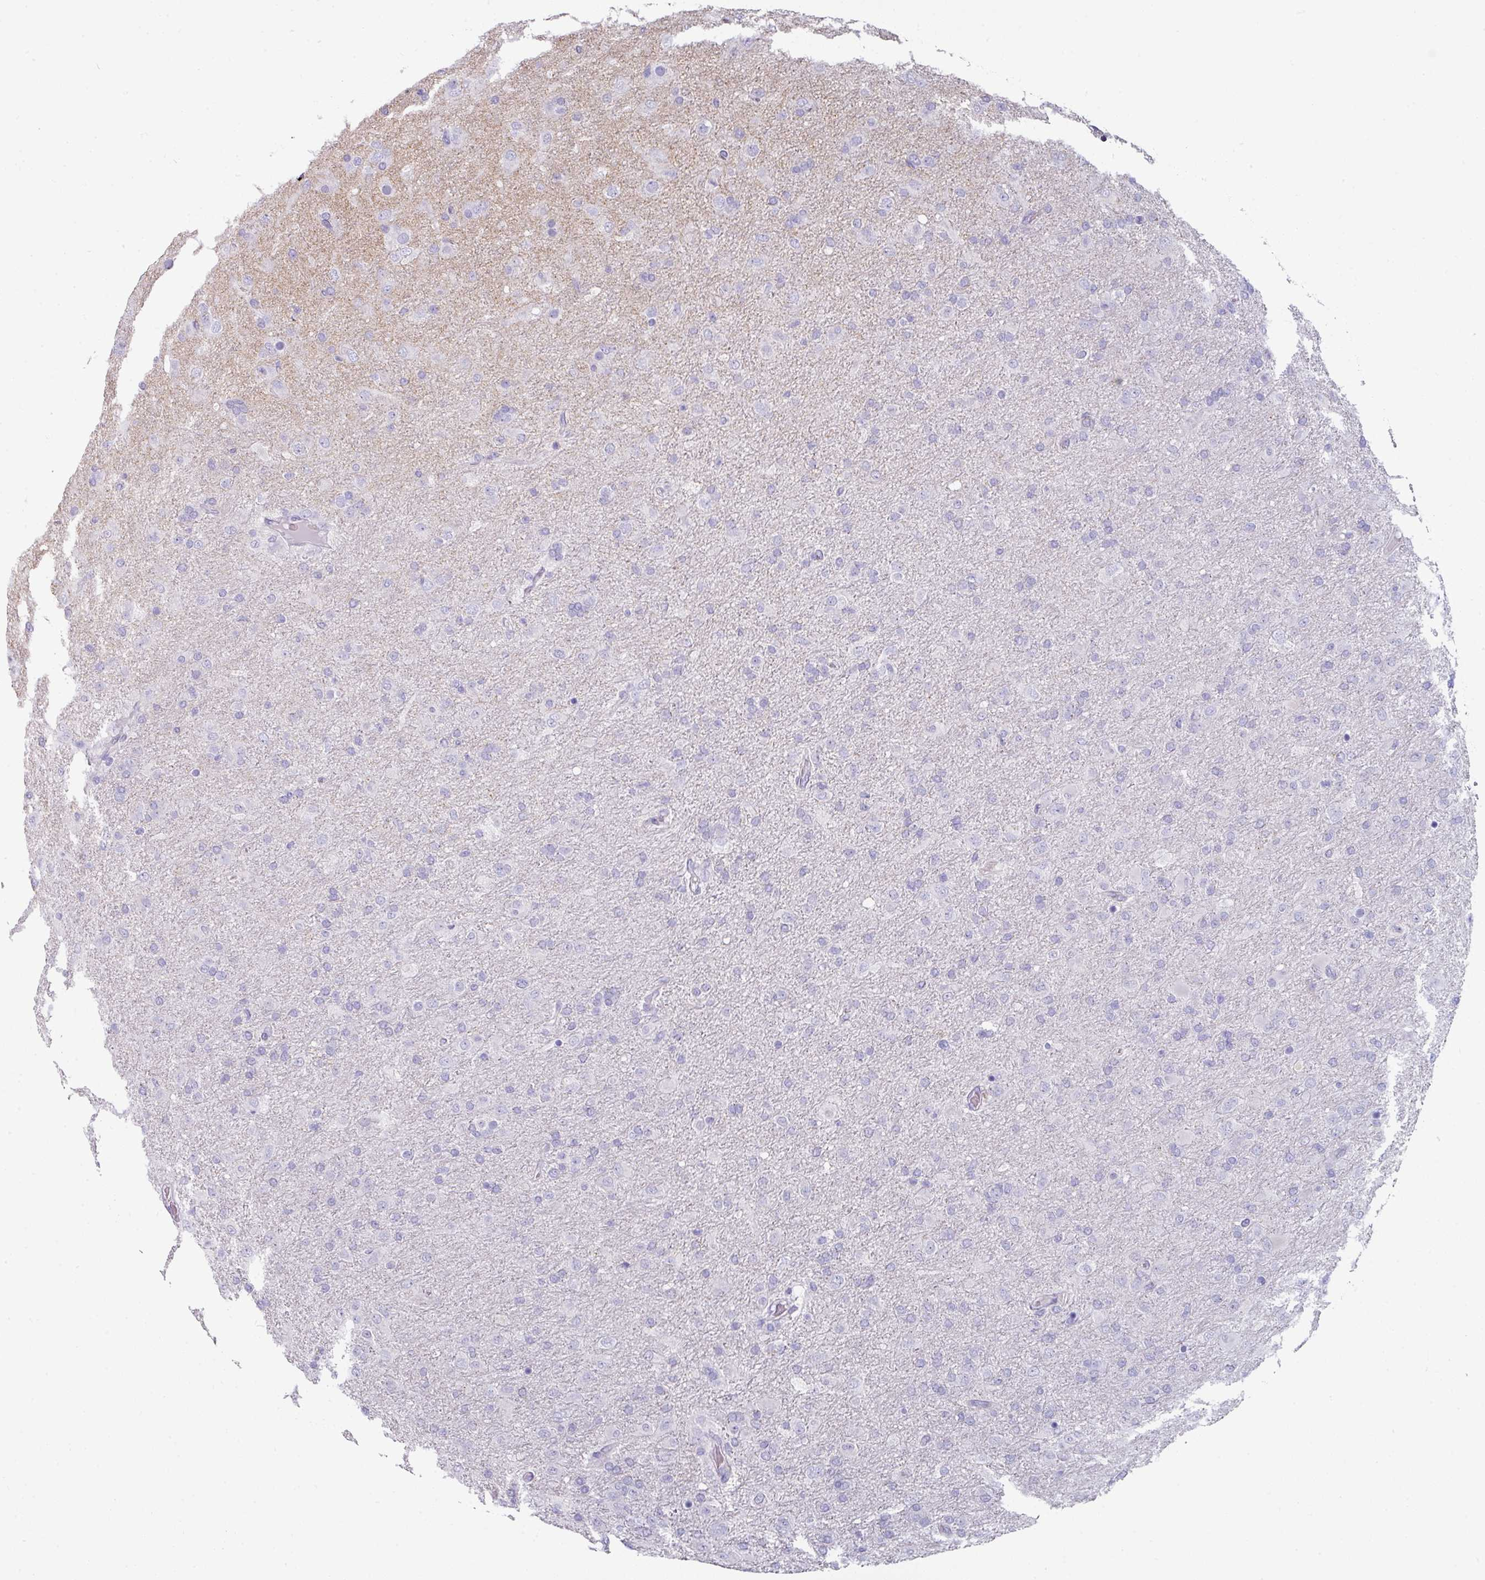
{"staining": {"intensity": "negative", "quantity": "none", "location": "none"}, "tissue": "glioma", "cell_type": "Tumor cells", "image_type": "cancer", "snomed": [{"axis": "morphology", "description": "Glioma, malignant, Low grade"}, {"axis": "topography", "description": "Brain"}], "caption": "High magnification brightfield microscopy of glioma stained with DAB (brown) and counterstained with hematoxylin (blue): tumor cells show no significant expression.", "gene": "SLC17A7", "patient": {"sex": "male", "age": 65}}